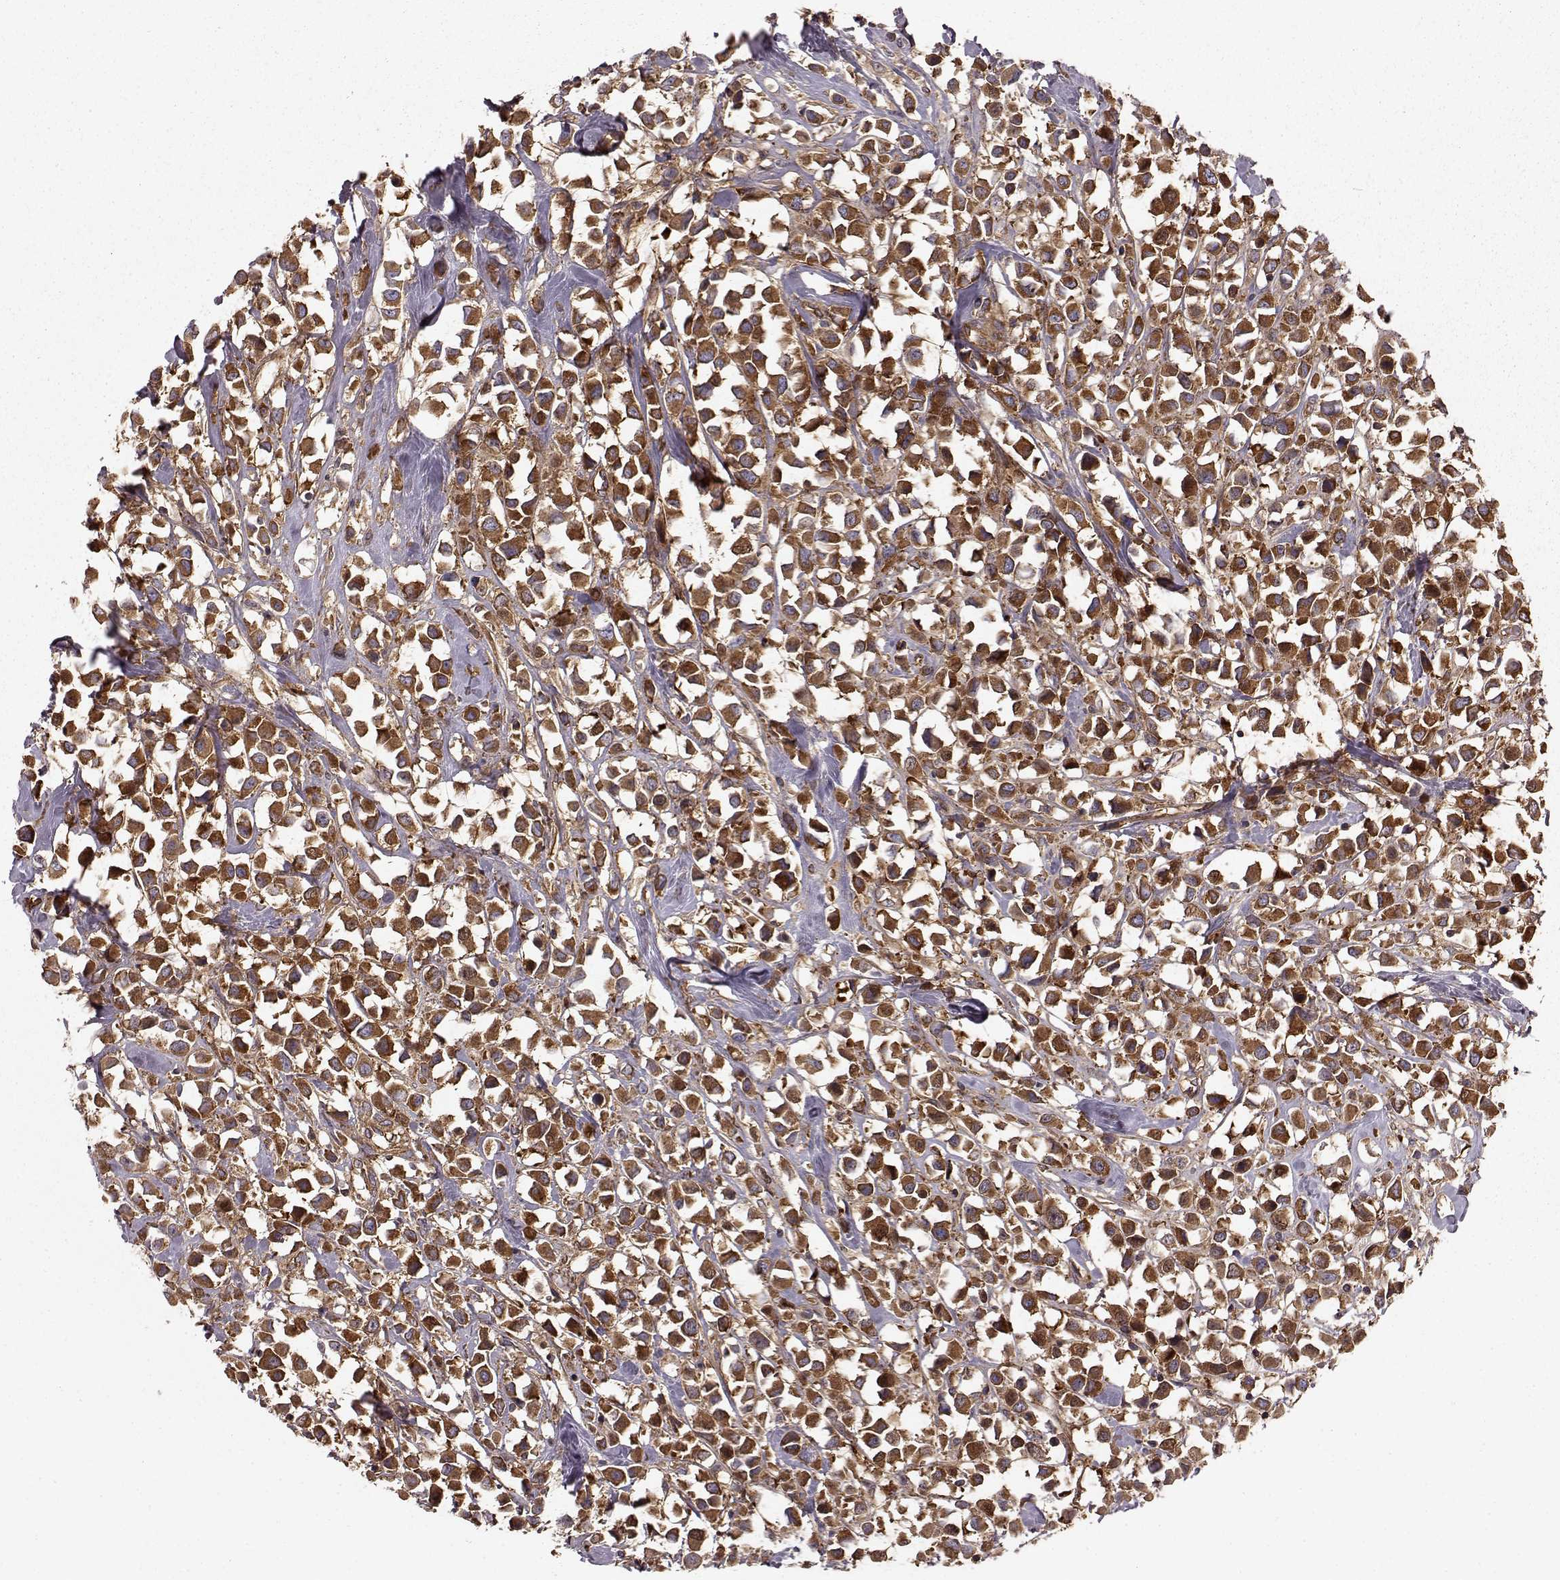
{"staining": {"intensity": "moderate", "quantity": ">75%", "location": "cytoplasmic/membranous"}, "tissue": "breast cancer", "cell_type": "Tumor cells", "image_type": "cancer", "snomed": [{"axis": "morphology", "description": "Duct carcinoma"}, {"axis": "topography", "description": "Breast"}], "caption": "IHC micrograph of neoplastic tissue: breast infiltrating ductal carcinoma stained using immunohistochemistry (IHC) exhibits medium levels of moderate protein expression localized specifically in the cytoplasmic/membranous of tumor cells, appearing as a cytoplasmic/membranous brown color.", "gene": "RABGAP1", "patient": {"sex": "female", "age": 61}}